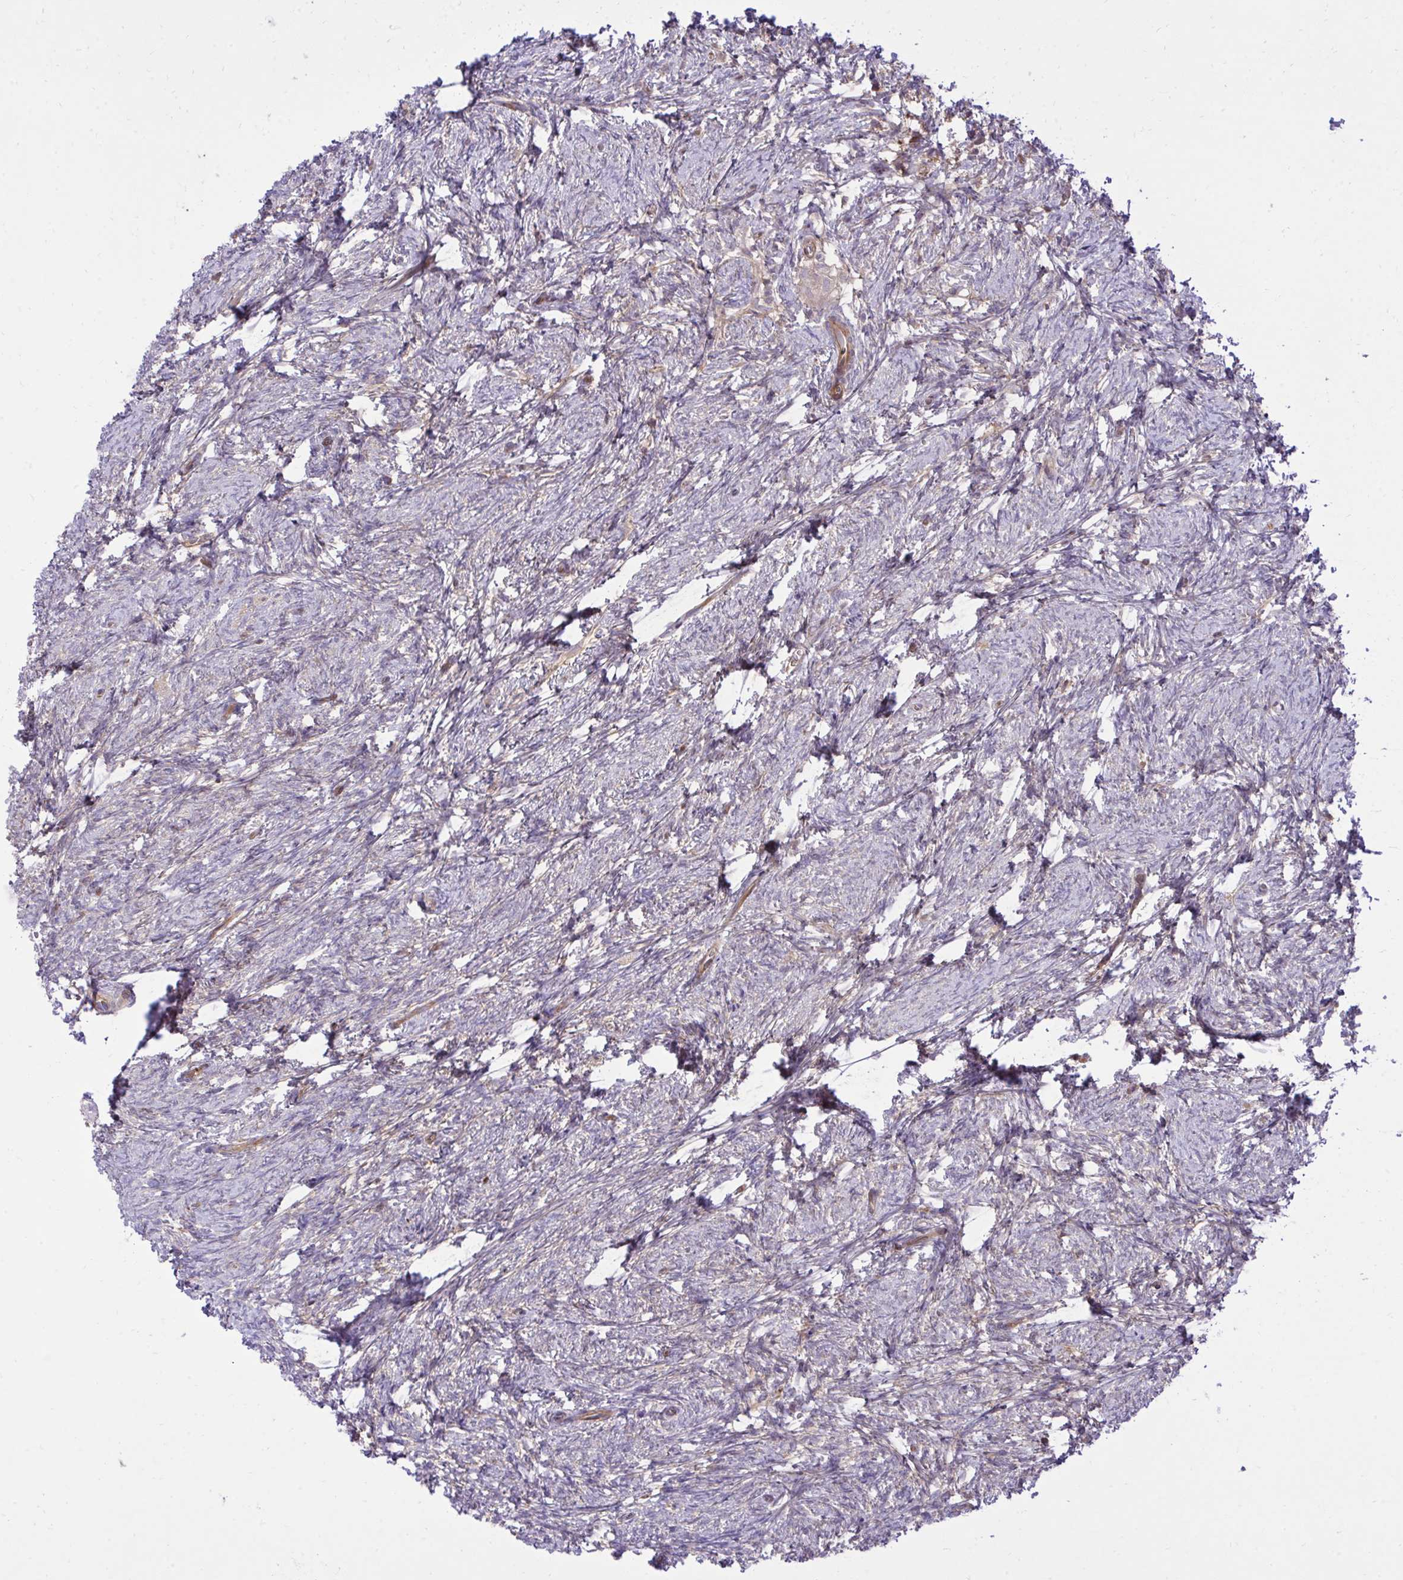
{"staining": {"intensity": "moderate", "quantity": ">75%", "location": "cytoplasmic/membranous"}, "tissue": "ovary", "cell_type": "Follicle cells", "image_type": "normal", "snomed": [{"axis": "morphology", "description": "Normal tissue, NOS"}, {"axis": "topography", "description": "Ovary"}], "caption": "Immunohistochemical staining of normal human ovary shows moderate cytoplasmic/membranous protein staining in approximately >75% of follicle cells. (DAB (3,3'-diaminobenzidine) IHC, brown staining for protein, blue staining for nuclei).", "gene": "PPP5C", "patient": {"sex": "female", "age": 41}}